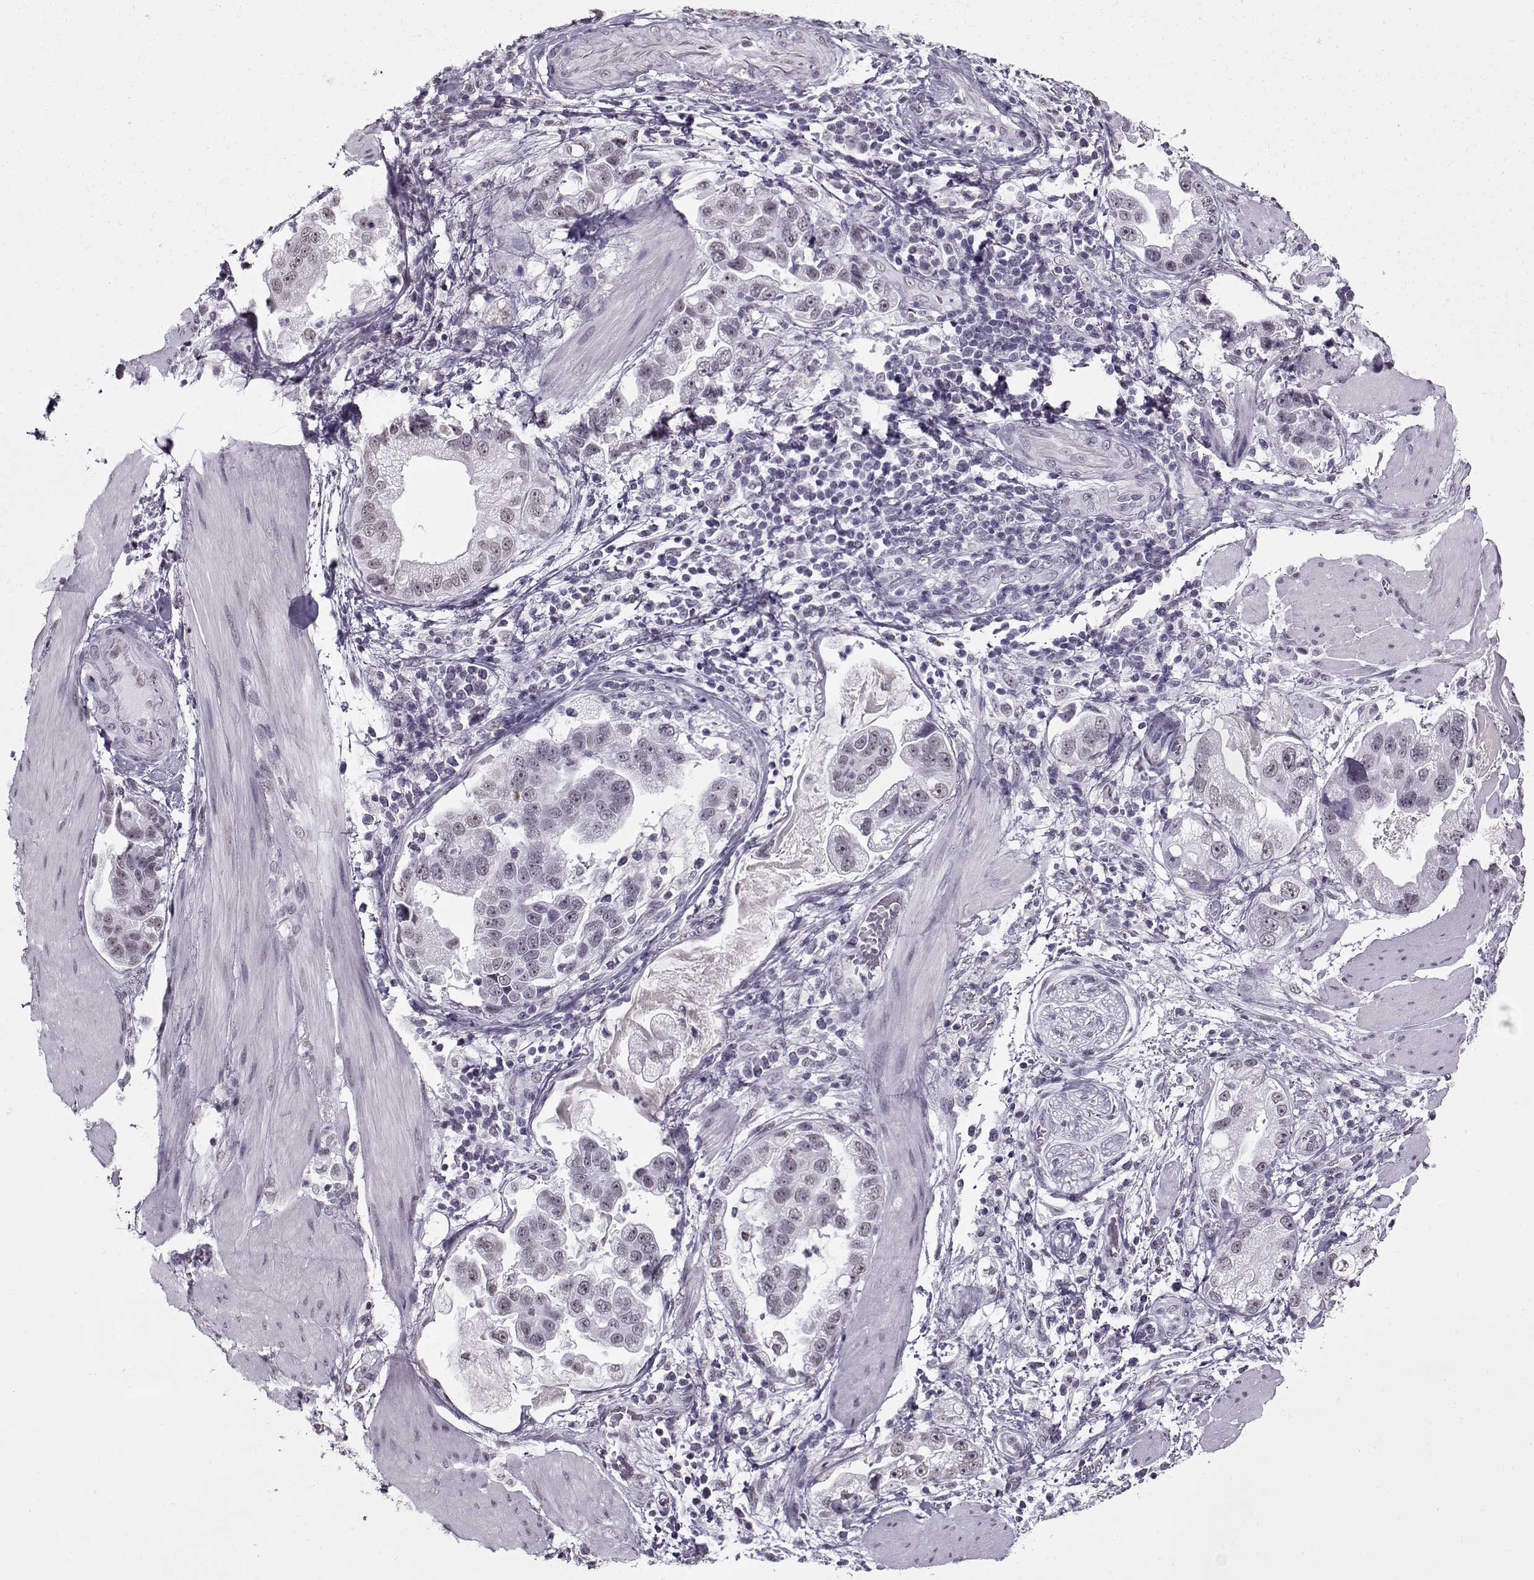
{"staining": {"intensity": "negative", "quantity": "none", "location": "none"}, "tissue": "stomach cancer", "cell_type": "Tumor cells", "image_type": "cancer", "snomed": [{"axis": "morphology", "description": "Adenocarcinoma, NOS"}, {"axis": "topography", "description": "Stomach"}], "caption": "High power microscopy histopathology image of an IHC photomicrograph of stomach adenocarcinoma, revealing no significant staining in tumor cells.", "gene": "PRMT8", "patient": {"sex": "male", "age": 59}}